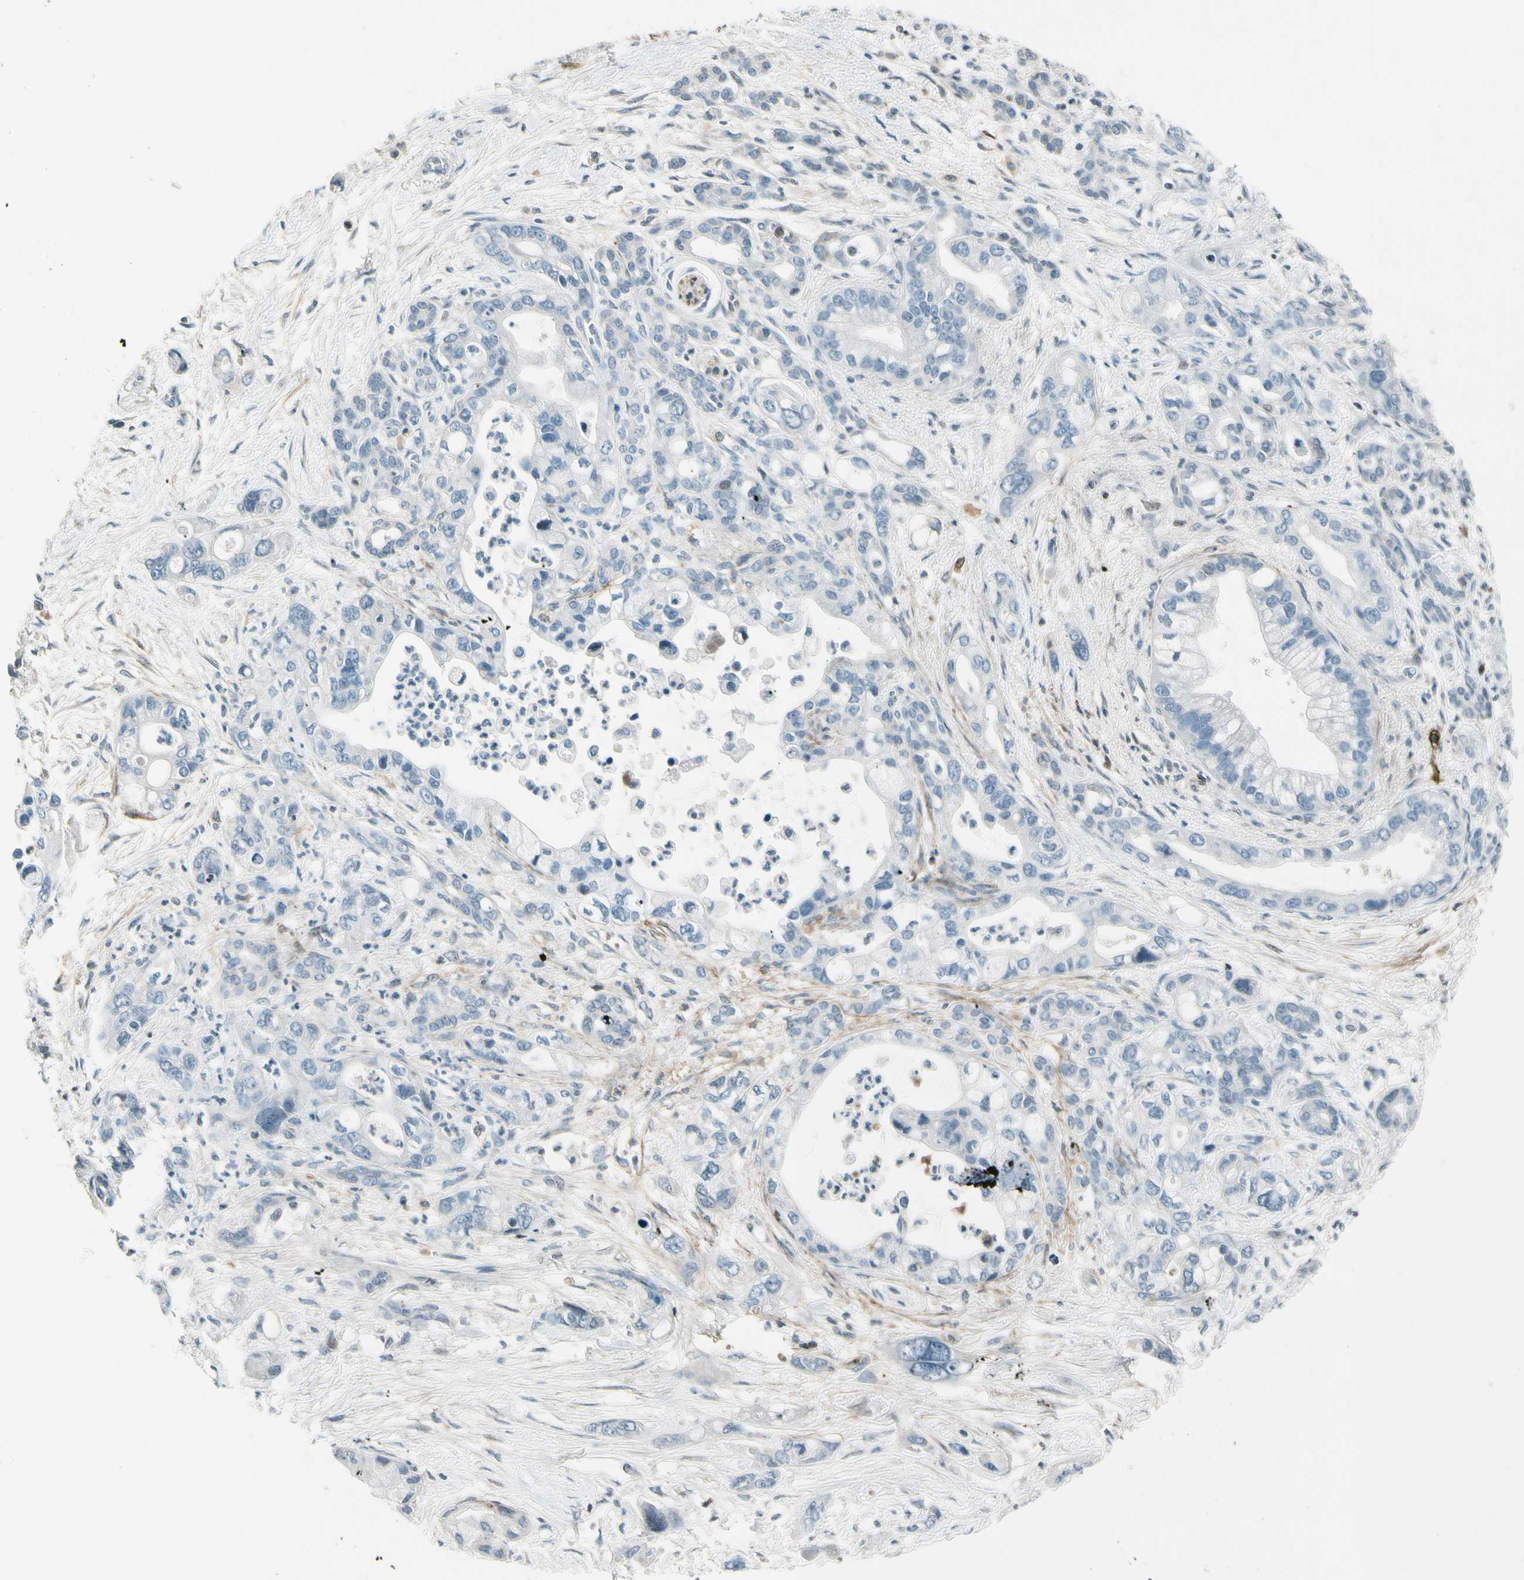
{"staining": {"intensity": "negative", "quantity": "none", "location": "none"}, "tissue": "pancreatic cancer", "cell_type": "Tumor cells", "image_type": "cancer", "snomed": [{"axis": "morphology", "description": "Adenocarcinoma, NOS"}, {"axis": "topography", "description": "Pancreas"}], "caption": "A high-resolution micrograph shows IHC staining of adenocarcinoma (pancreatic), which demonstrates no significant staining in tumor cells.", "gene": "PDPN", "patient": {"sex": "male", "age": 70}}